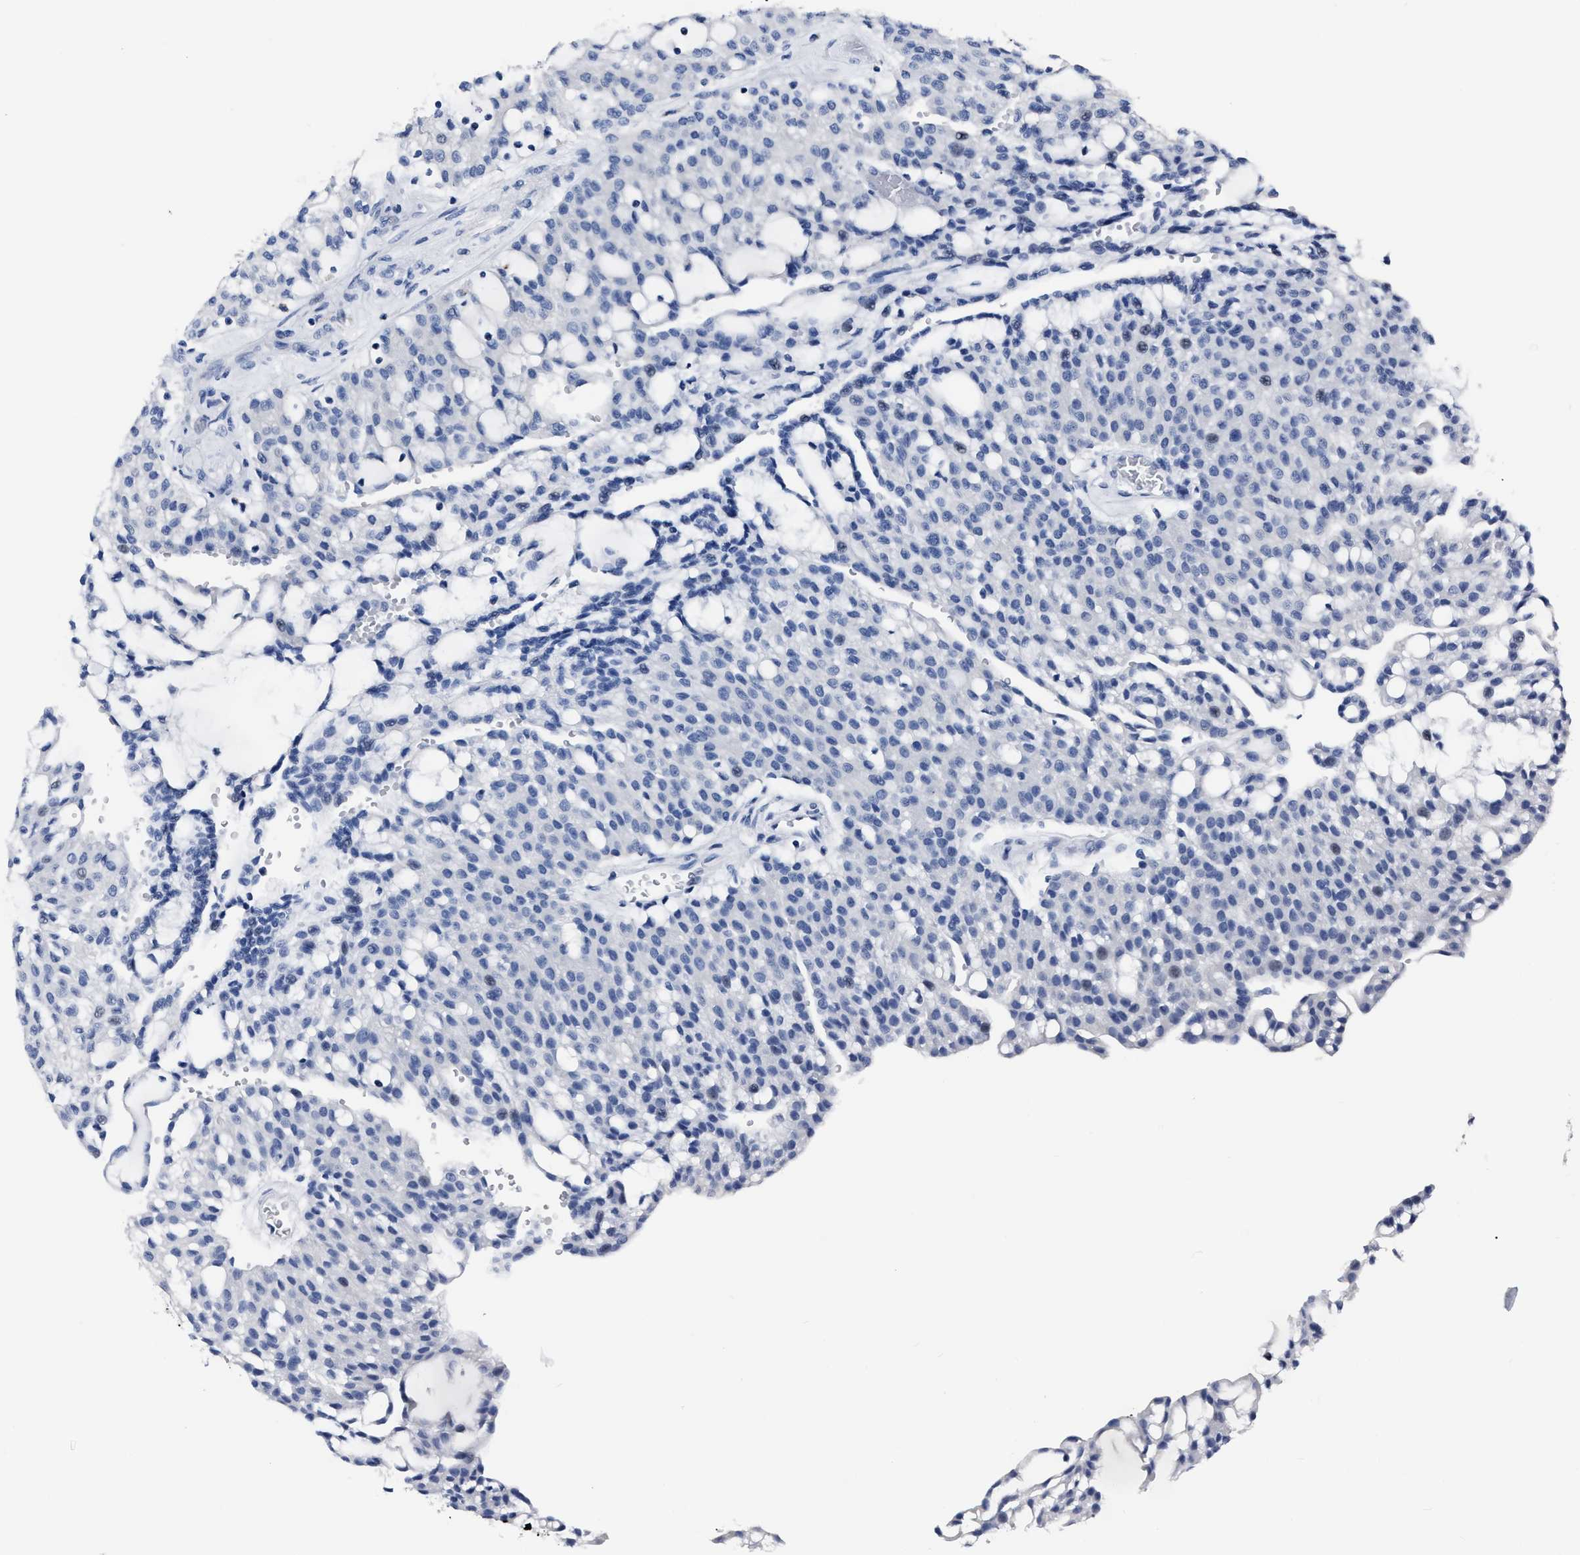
{"staining": {"intensity": "negative", "quantity": "none", "location": "none"}, "tissue": "renal cancer", "cell_type": "Tumor cells", "image_type": "cancer", "snomed": [{"axis": "morphology", "description": "Adenocarcinoma, NOS"}, {"axis": "topography", "description": "Kidney"}], "caption": "Tumor cells show no significant protein expression in renal adenocarcinoma.", "gene": "MOV10L1", "patient": {"sex": "male", "age": 63}}